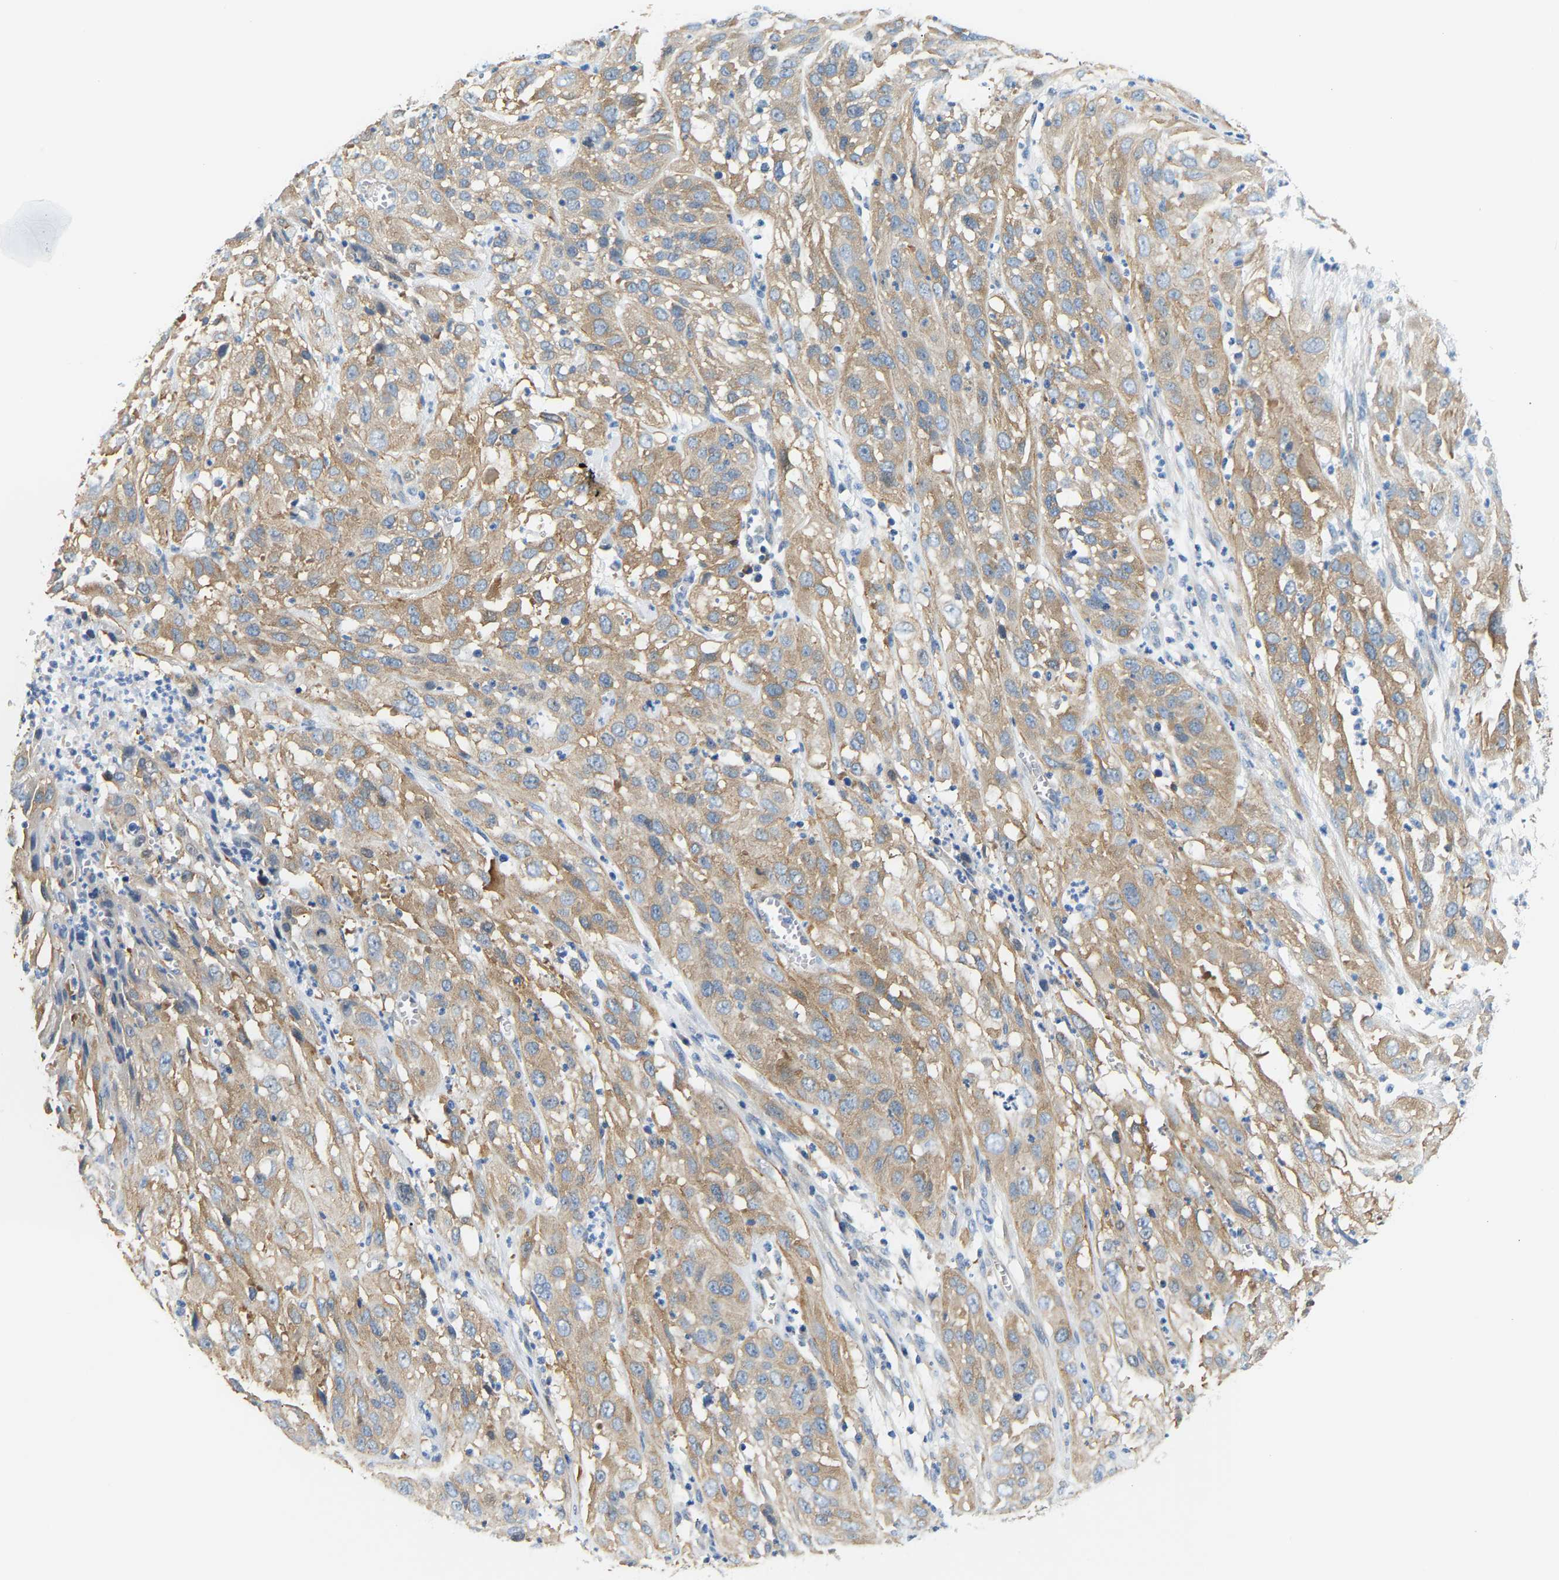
{"staining": {"intensity": "weak", "quantity": "25%-75%", "location": "cytoplasmic/membranous"}, "tissue": "cervical cancer", "cell_type": "Tumor cells", "image_type": "cancer", "snomed": [{"axis": "morphology", "description": "Squamous cell carcinoma, NOS"}, {"axis": "topography", "description": "Cervix"}], "caption": "An immunohistochemistry image of neoplastic tissue is shown. Protein staining in brown labels weak cytoplasmic/membranous positivity in cervical squamous cell carcinoma within tumor cells.", "gene": "PAWR", "patient": {"sex": "female", "age": 32}}